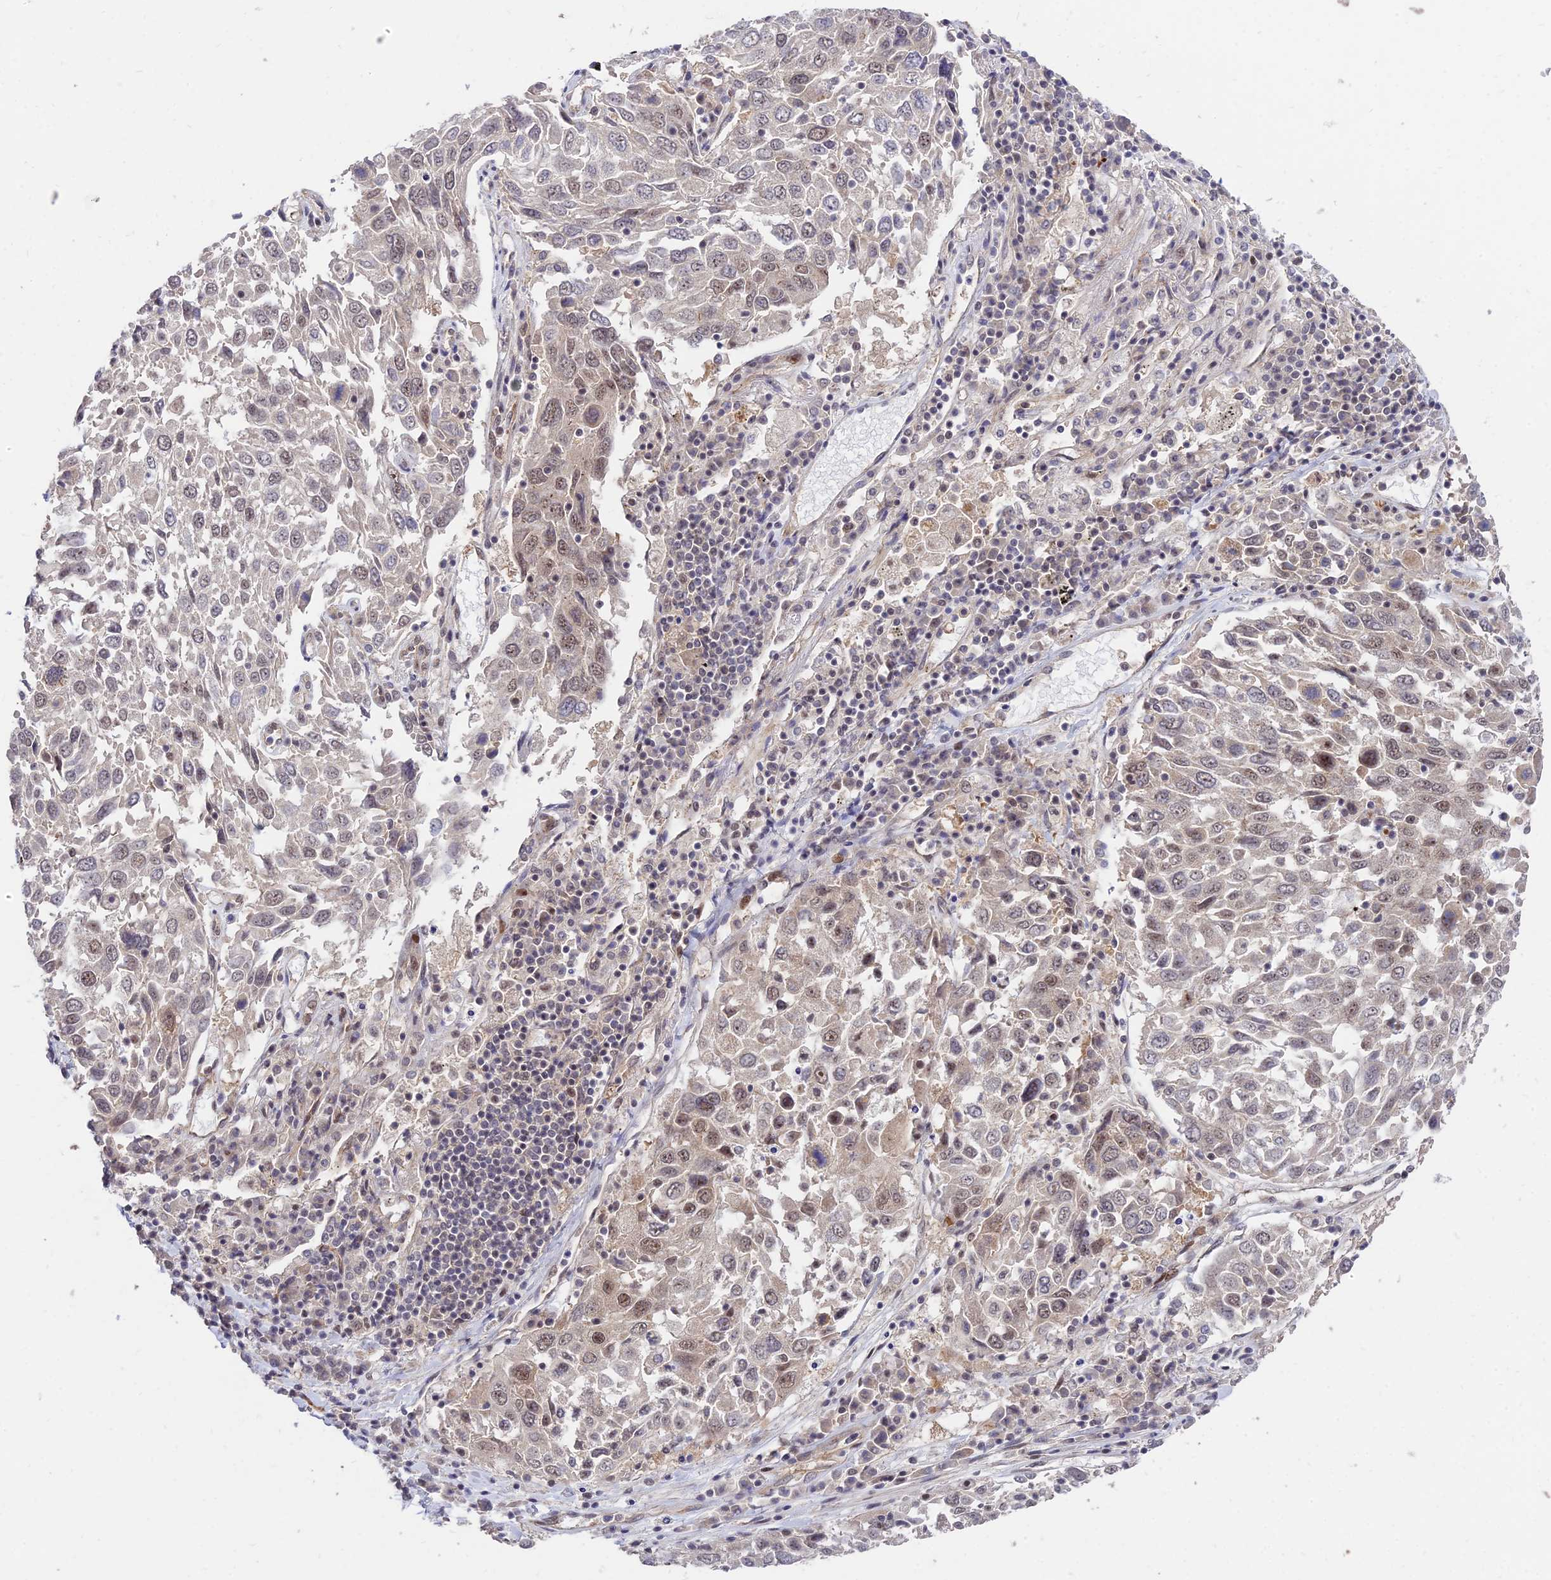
{"staining": {"intensity": "weak", "quantity": "25%-75%", "location": "nuclear"}, "tissue": "lung cancer", "cell_type": "Tumor cells", "image_type": "cancer", "snomed": [{"axis": "morphology", "description": "Squamous cell carcinoma, NOS"}, {"axis": "topography", "description": "Lung"}], "caption": "Lung cancer (squamous cell carcinoma) stained for a protein demonstrates weak nuclear positivity in tumor cells.", "gene": "ZNF85", "patient": {"sex": "male", "age": 65}}